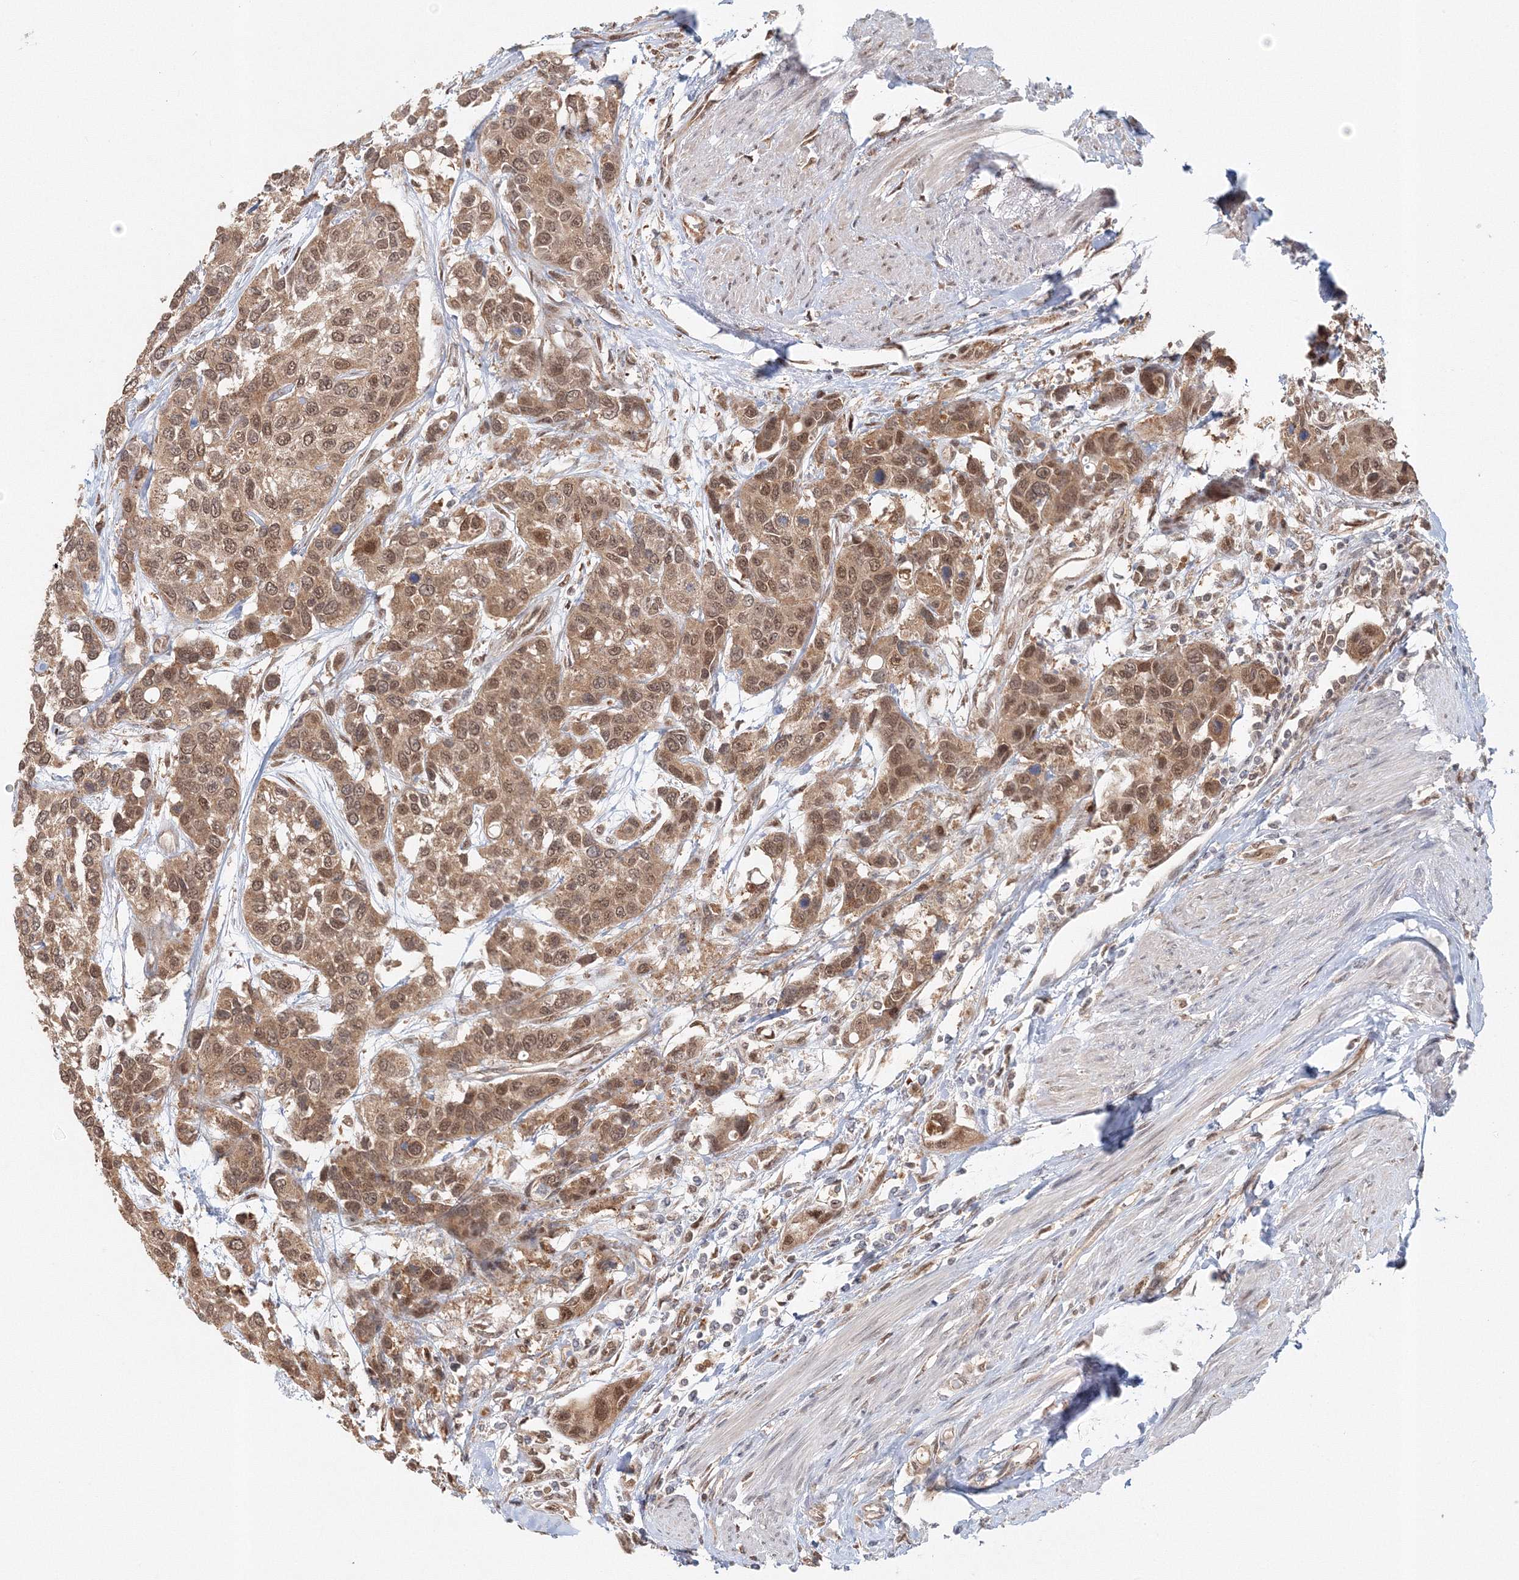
{"staining": {"intensity": "moderate", "quantity": ">75%", "location": "cytoplasmic/membranous,nuclear"}, "tissue": "urothelial cancer", "cell_type": "Tumor cells", "image_type": "cancer", "snomed": [{"axis": "morphology", "description": "Normal tissue, NOS"}, {"axis": "morphology", "description": "Urothelial carcinoma, High grade"}, {"axis": "topography", "description": "Vascular tissue"}, {"axis": "topography", "description": "Urinary bladder"}], "caption": "Protein expression analysis of high-grade urothelial carcinoma demonstrates moderate cytoplasmic/membranous and nuclear expression in approximately >75% of tumor cells.", "gene": "PSMD6", "patient": {"sex": "female", "age": 56}}